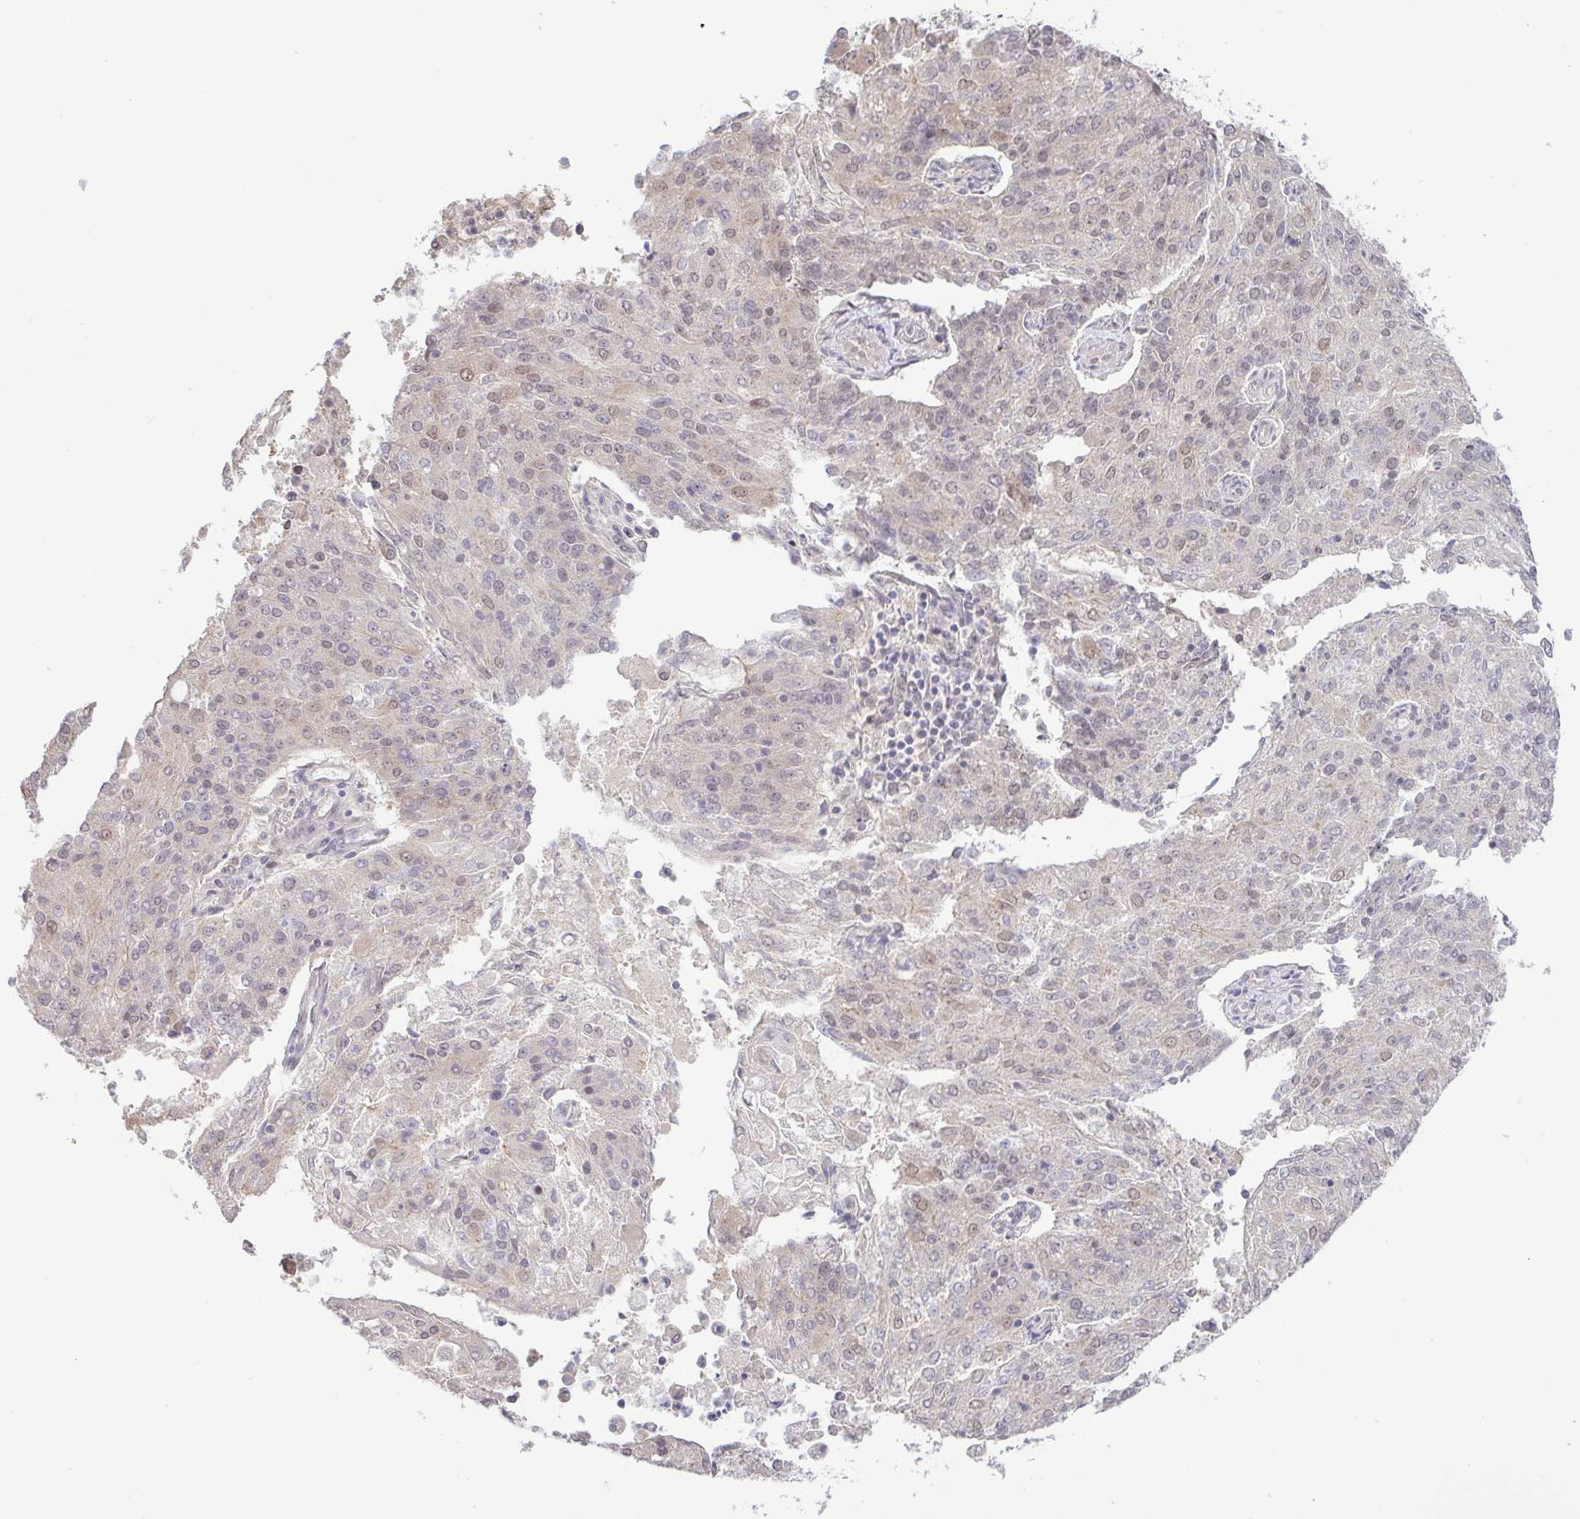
{"staining": {"intensity": "weak", "quantity": "25%-75%", "location": "nuclear"}, "tissue": "endometrial cancer", "cell_type": "Tumor cells", "image_type": "cancer", "snomed": [{"axis": "morphology", "description": "Adenocarcinoma, NOS"}, {"axis": "topography", "description": "Endometrium"}], "caption": "Protein analysis of adenocarcinoma (endometrial) tissue displays weak nuclear positivity in approximately 25%-75% of tumor cells.", "gene": "HYPK", "patient": {"sex": "female", "age": 82}}